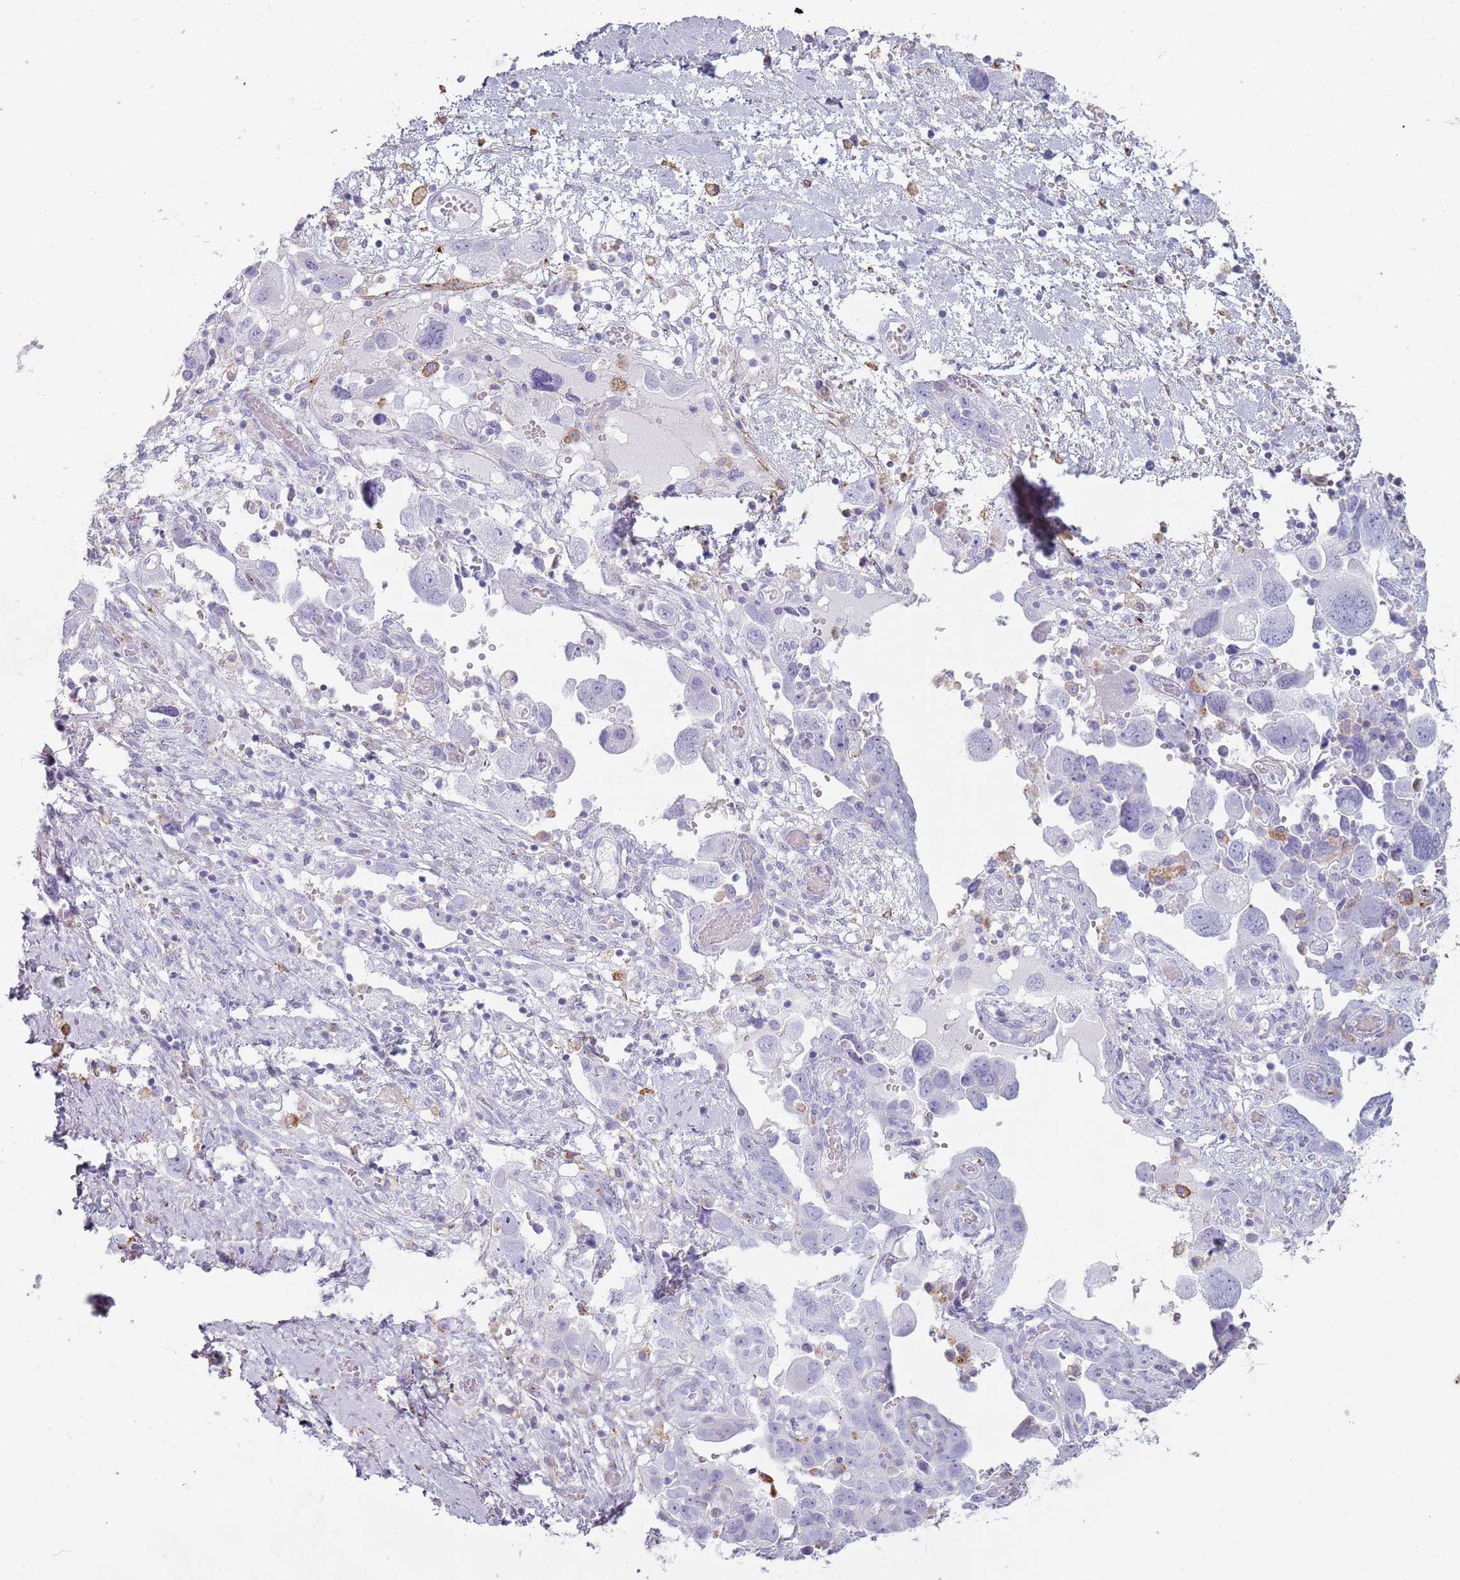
{"staining": {"intensity": "negative", "quantity": "none", "location": "none"}, "tissue": "ovarian cancer", "cell_type": "Tumor cells", "image_type": "cancer", "snomed": [{"axis": "morphology", "description": "Carcinoma, NOS"}, {"axis": "morphology", "description": "Cystadenocarcinoma, serous, NOS"}, {"axis": "topography", "description": "Ovary"}], "caption": "A micrograph of ovarian cancer (serous cystadenocarcinoma) stained for a protein exhibits no brown staining in tumor cells.", "gene": "COLEC12", "patient": {"sex": "female", "age": 69}}